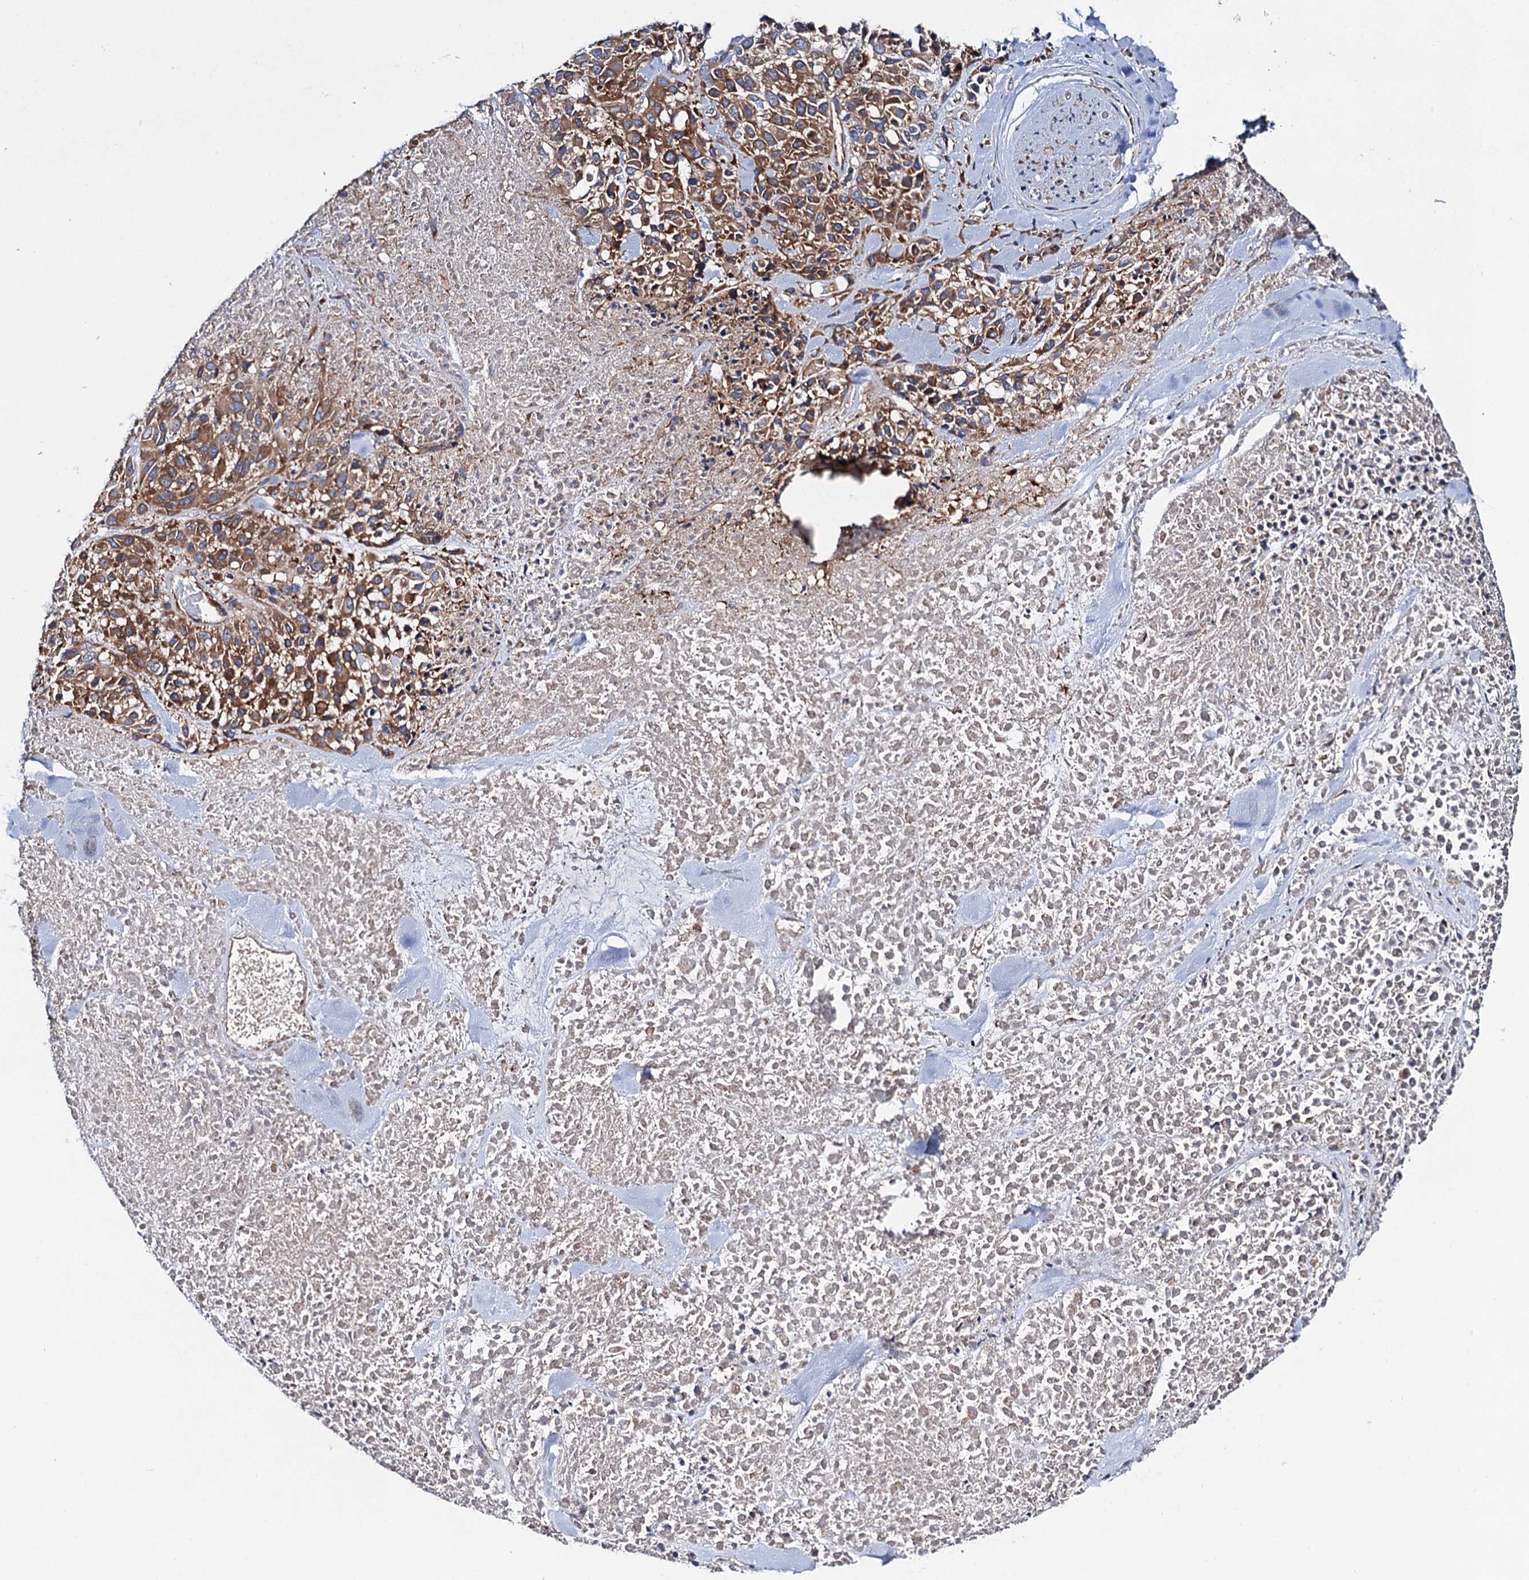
{"staining": {"intensity": "moderate", "quantity": ">75%", "location": "cytoplasmic/membranous"}, "tissue": "melanoma", "cell_type": "Tumor cells", "image_type": "cancer", "snomed": [{"axis": "morphology", "description": "Malignant melanoma, Metastatic site"}, {"axis": "topography", "description": "Skin"}], "caption": "A brown stain labels moderate cytoplasmic/membranous staining of a protein in malignant melanoma (metastatic site) tumor cells.", "gene": "MRPL48", "patient": {"sex": "female", "age": 81}}